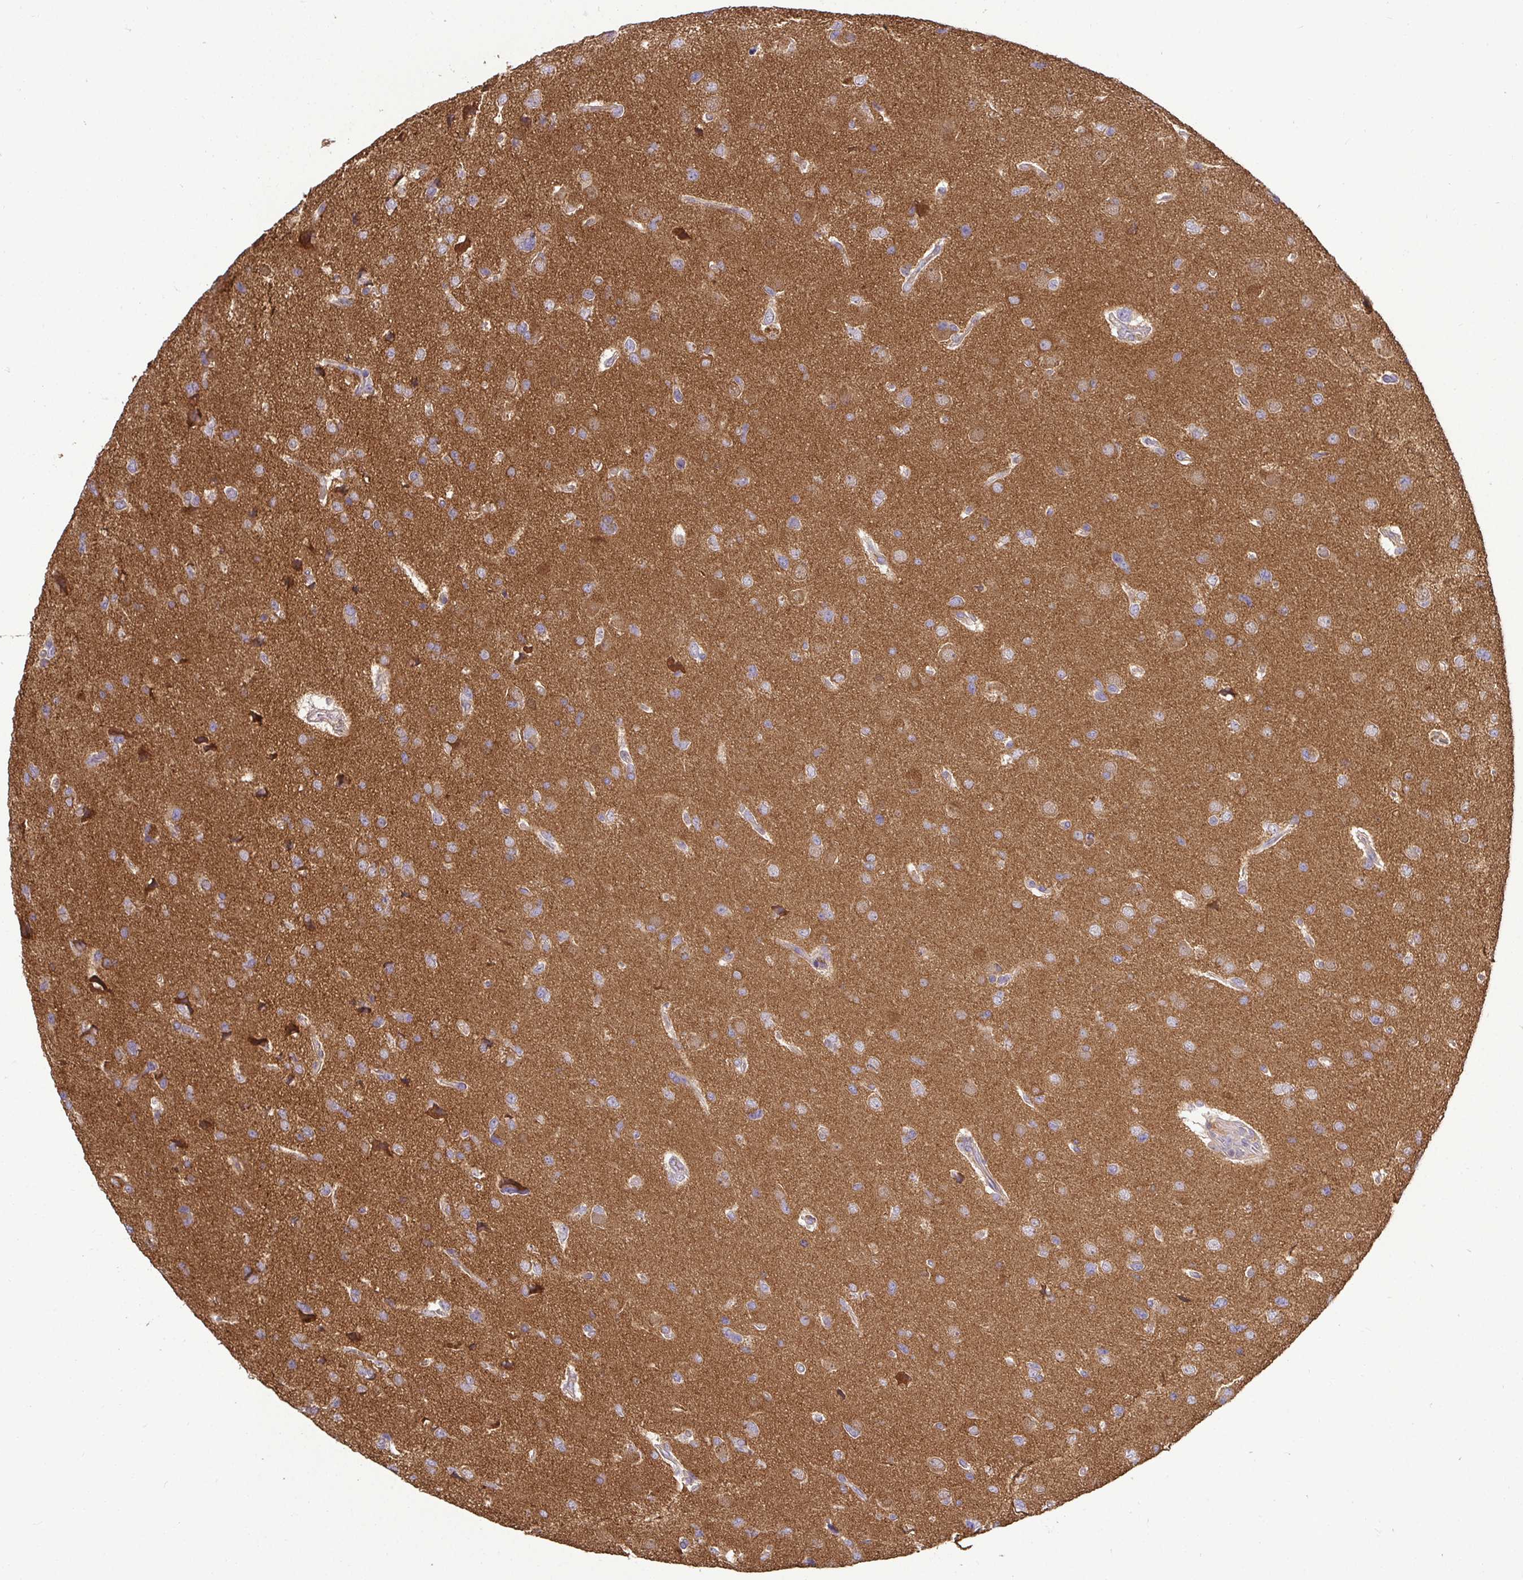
{"staining": {"intensity": "negative", "quantity": "none", "location": "none"}, "tissue": "glioma", "cell_type": "Tumor cells", "image_type": "cancer", "snomed": [{"axis": "morphology", "description": "Glioma, malignant, Low grade"}, {"axis": "topography", "description": "Brain"}], "caption": "Immunohistochemical staining of malignant low-grade glioma shows no significant staining in tumor cells.", "gene": "ATP6V1F", "patient": {"sex": "female", "age": 55}}